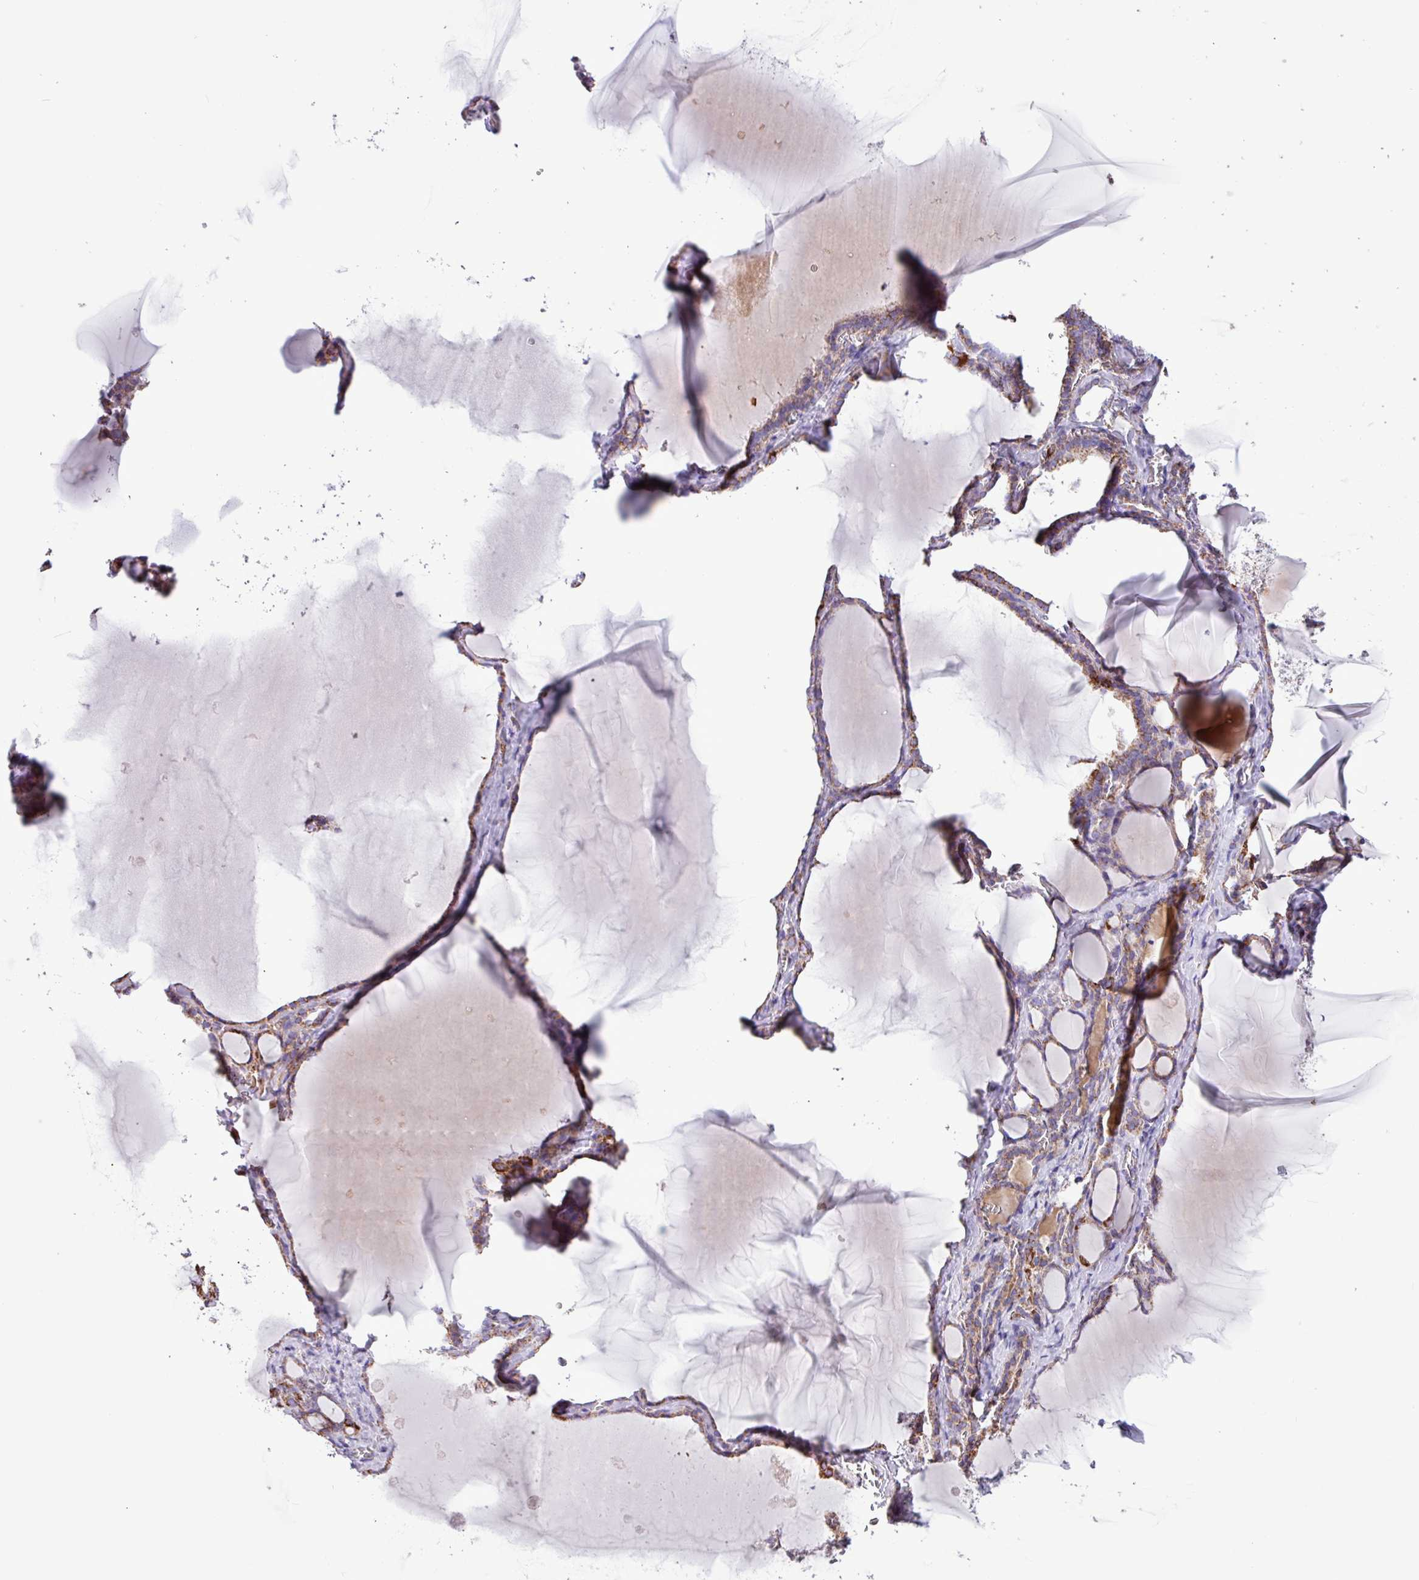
{"staining": {"intensity": "moderate", "quantity": ">75%", "location": "cytoplasmic/membranous"}, "tissue": "thyroid gland", "cell_type": "Glandular cells", "image_type": "normal", "snomed": [{"axis": "morphology", "description": "Normal tissue, NOS"}, {"axis": "topography", "description": "Thyroid gland"}], "caption": "This micrograph exhibits IHC staining of normal human thyroid gland, with medium moderate cytoplasmic/membranous positivity in approximately >75% of glandular cells.", "gene": "RTL3", "patient": {"sex": "female", "age": 49}}